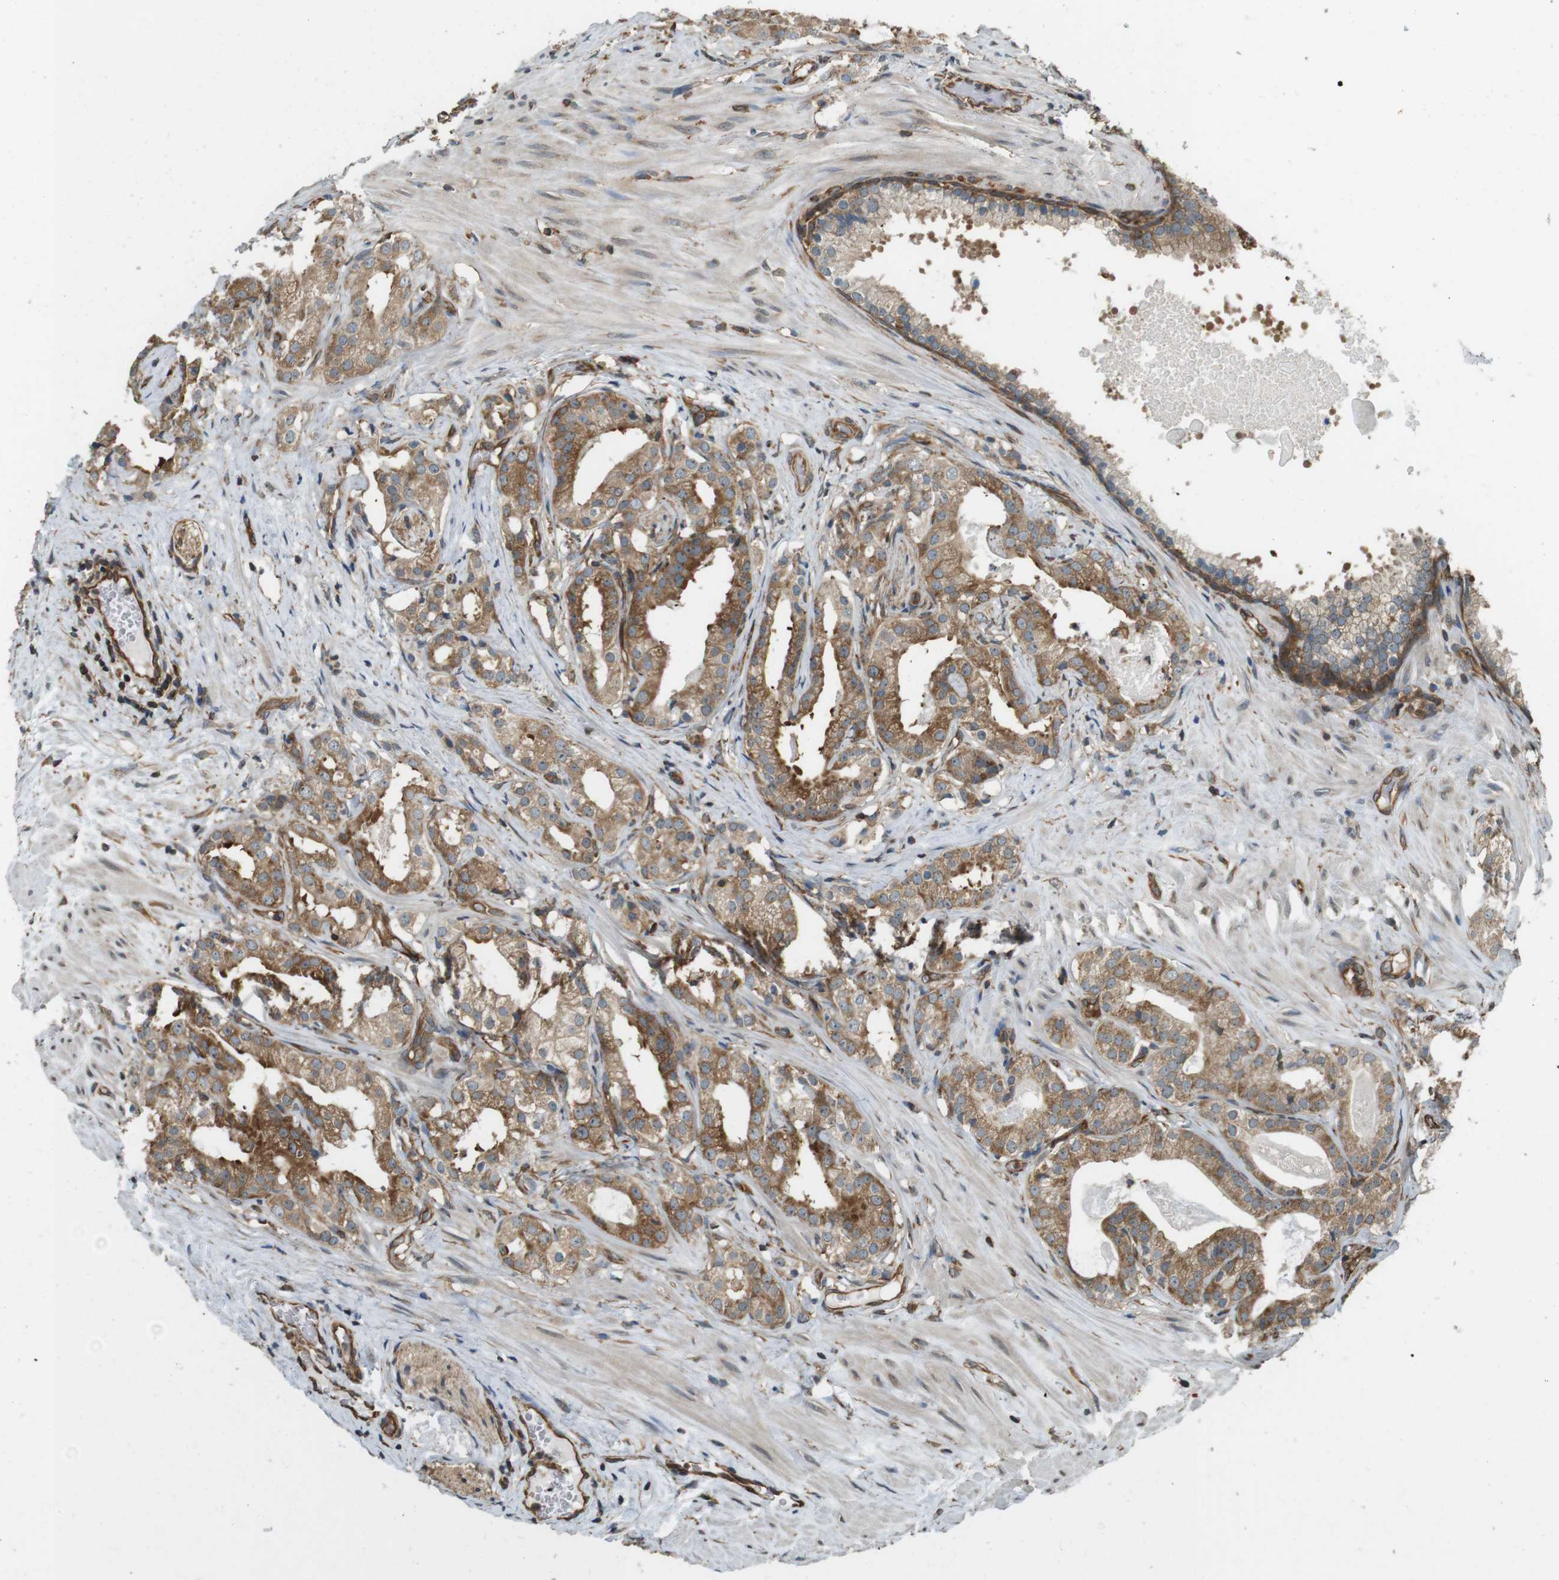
{"staining": {"intensity": "moderate", "quantity": "25%-75%", "location": "cytoplasmic/membranous"}, "tissue": "prostate cancer", "cell_type": "Tumor cells", "image_type": "cancer", "snomed": [{"axis": "morphology", "description": "Adenocarcinoma, Low grade"}, {"axis": "topography", "description": "Prostate"}], "caption": "DAB immunohistochemical staining of prostate cancer (low-grade adenocarcinoma) exhibits moderate cytoplasmic/membranous protein expression in approximately 25%-75% of tumor cells.", "gene": "PA2G4", "patient": {"sex": "male", "age": 59}}